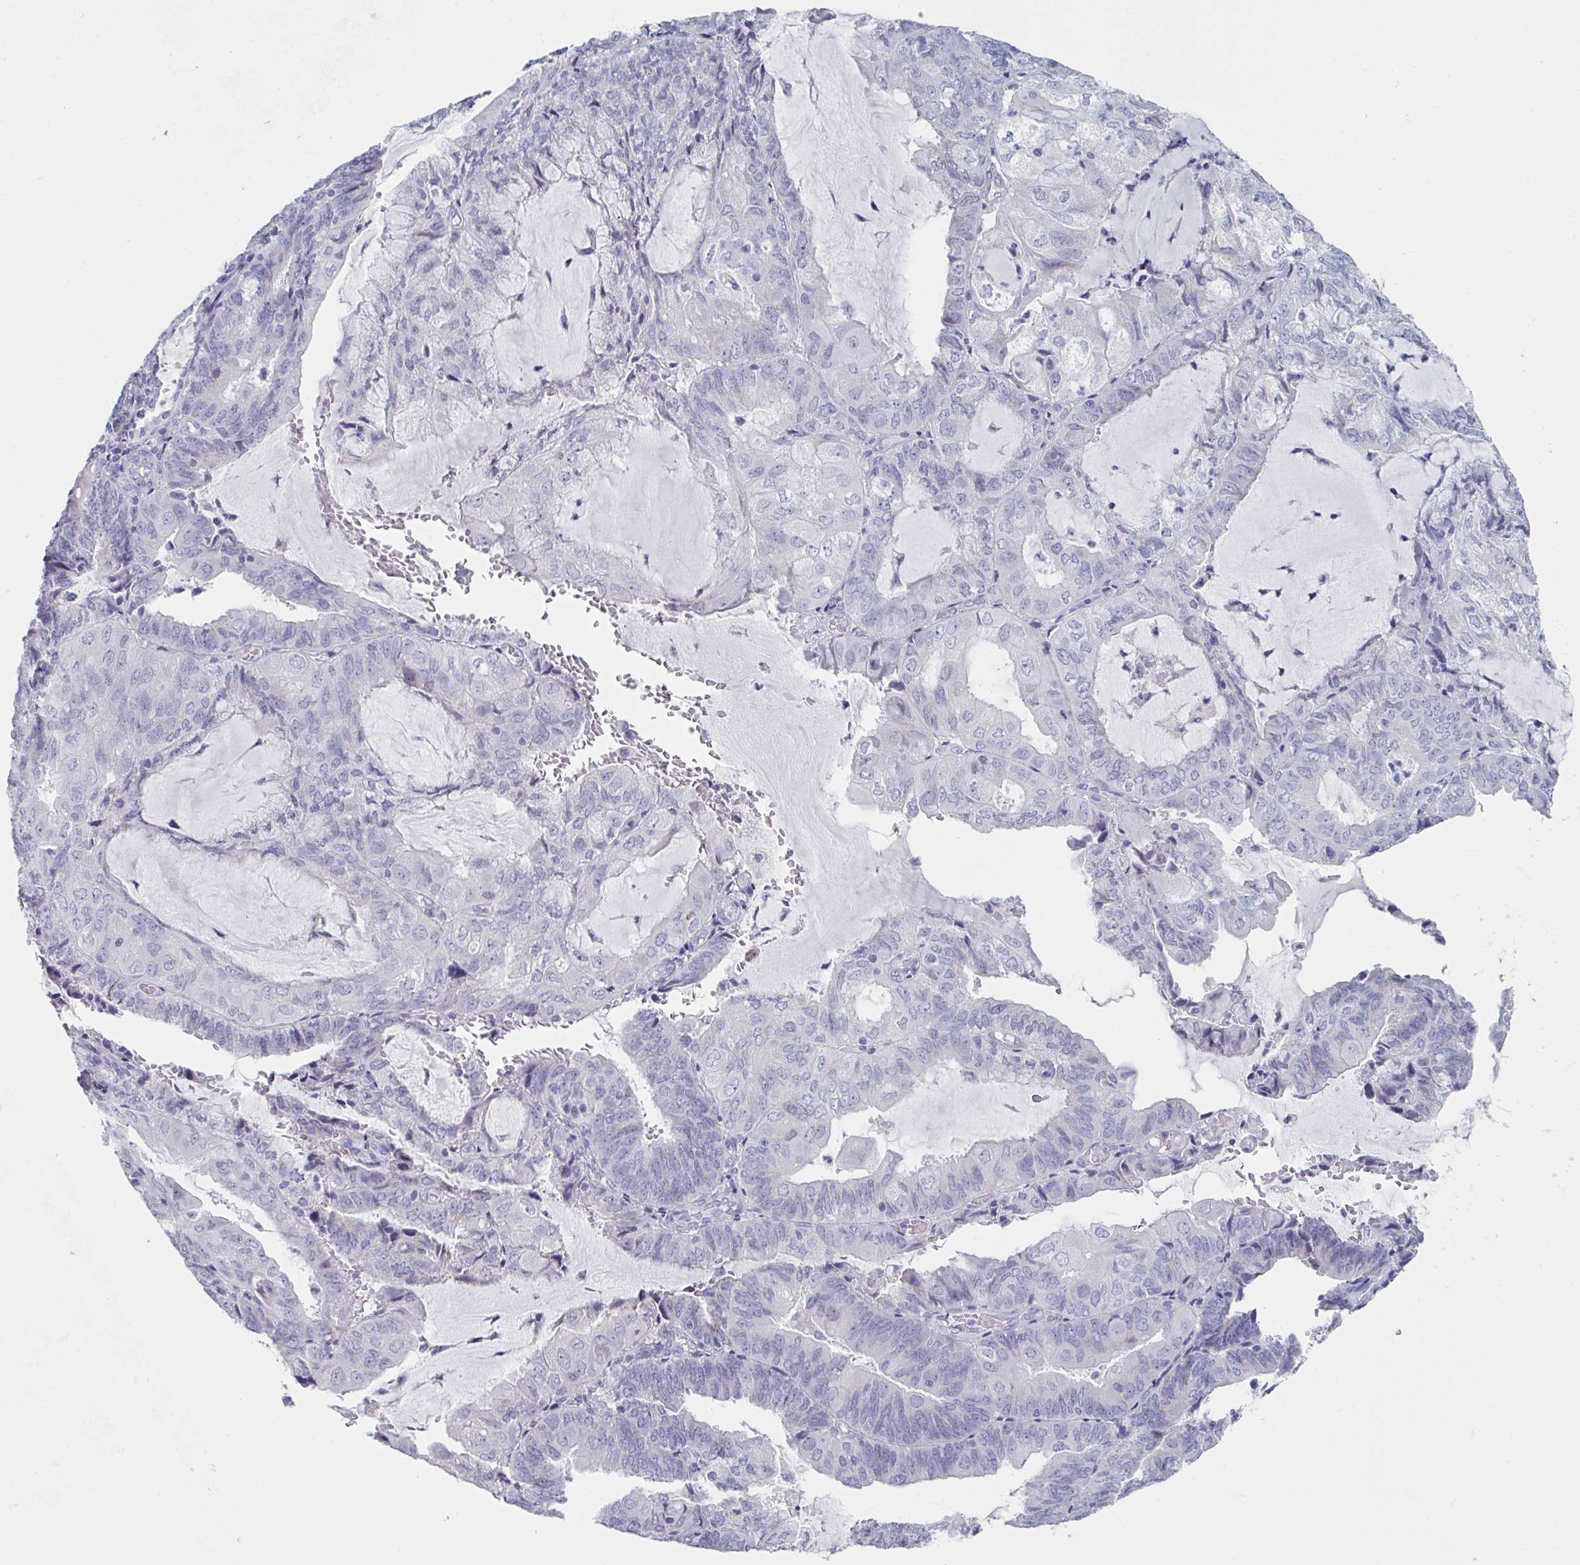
{"staining": {"intensity": "negative", "quantity": "none", "location": "none"}, "tissue": "endometrial cancer", "cell_type": "Tumor cells", "image_type": "cancer", "snomed": [{"axis": "morphology", "description": "Adenocarcinoma, NOS"}, {"axis": "topography", "description": "Endometrium"}], "caption": "DAB immunohistochemical staining of endometrial cancer (adenocarcinoma) reveals no significant staining in tumor cells.", "gene": "NDUFC2", "patient": {"sex": "female", "age": 81}}